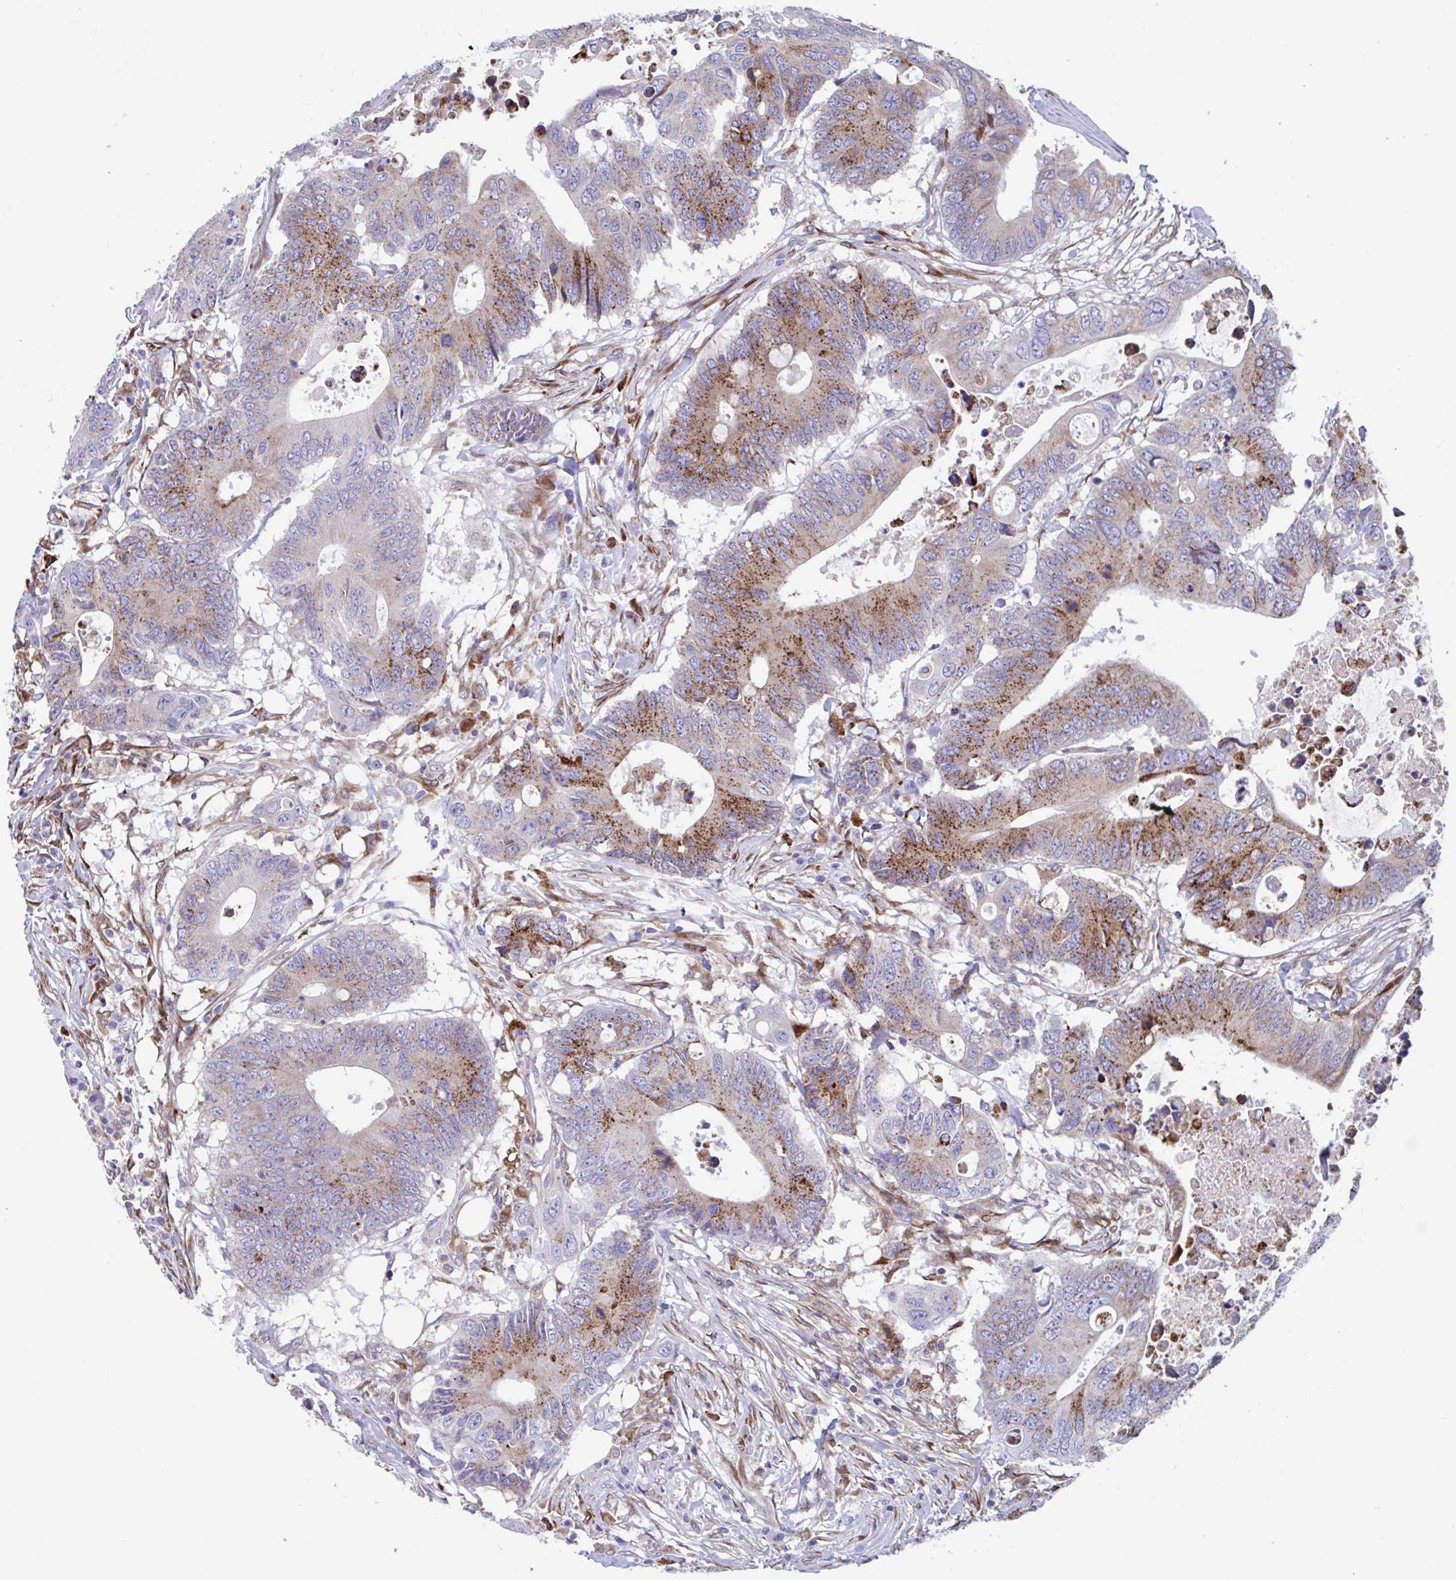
{"staining": {"intensity": "moderate", "quantity": "25%-75%", "location": "cytoplasmic/membranous"}, "tissue": "colorectal cancer", "cell_type": "Tumor cells", "image_type": "cancer", "snomed": [{"axis": "morphology", "description": "Adenocarcinoma, NOS"}, {"axis": "topography", "description": "Colon"}], "caption": "A high-resolution micrograph shows immunohistochemistry (IHC) staining of colorectal adenocarcinoma, which displays moderate cytoplasmic/membranous staining in about 25%-75% of tumor cells.", "gene": "RFK", "patient": {"sex": "male", "age": 71}}